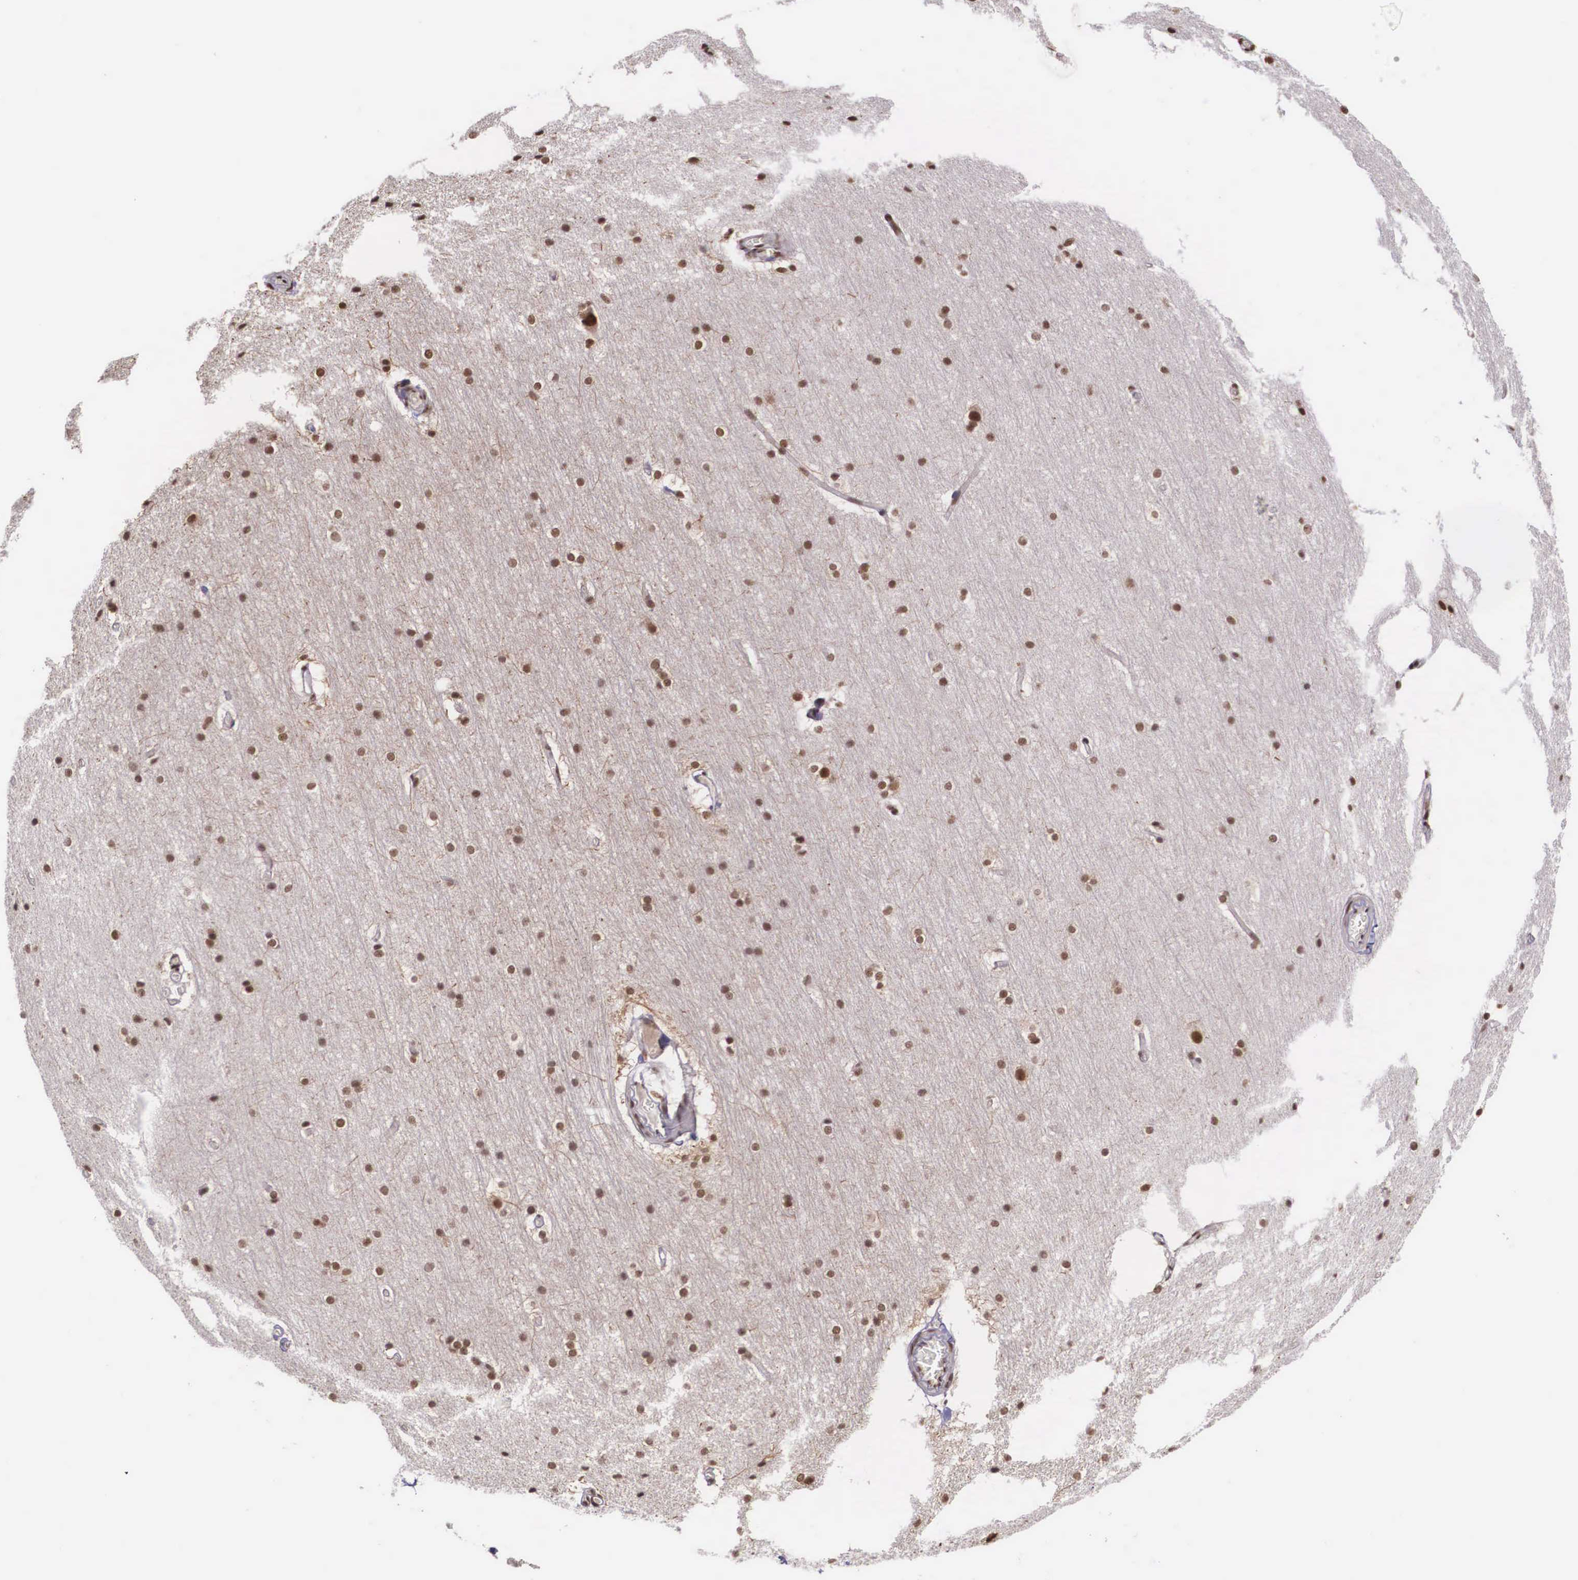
{"staining": {"intensity": "moderate", "quantity": ">75%", "location": "nuclear"}, "tissue": "cerebral cortex", "cell_type": "Endothelial cells", "image_type": "normal", "snomed": [{"axis": "morphology", "description": "Normal tissue, NOS"}, {"axis": "topography", "description": "Cerebral cortex"}, {"axis": "topography", "description": "Hippocampus"}], "caption": "Cerebral cortex stained with IHC demonstrates moderate nuclear staining in approximately >75% of endothelial cells.", "gene": "POLR2F", "patient": {"sex": "female", "age": 19}}